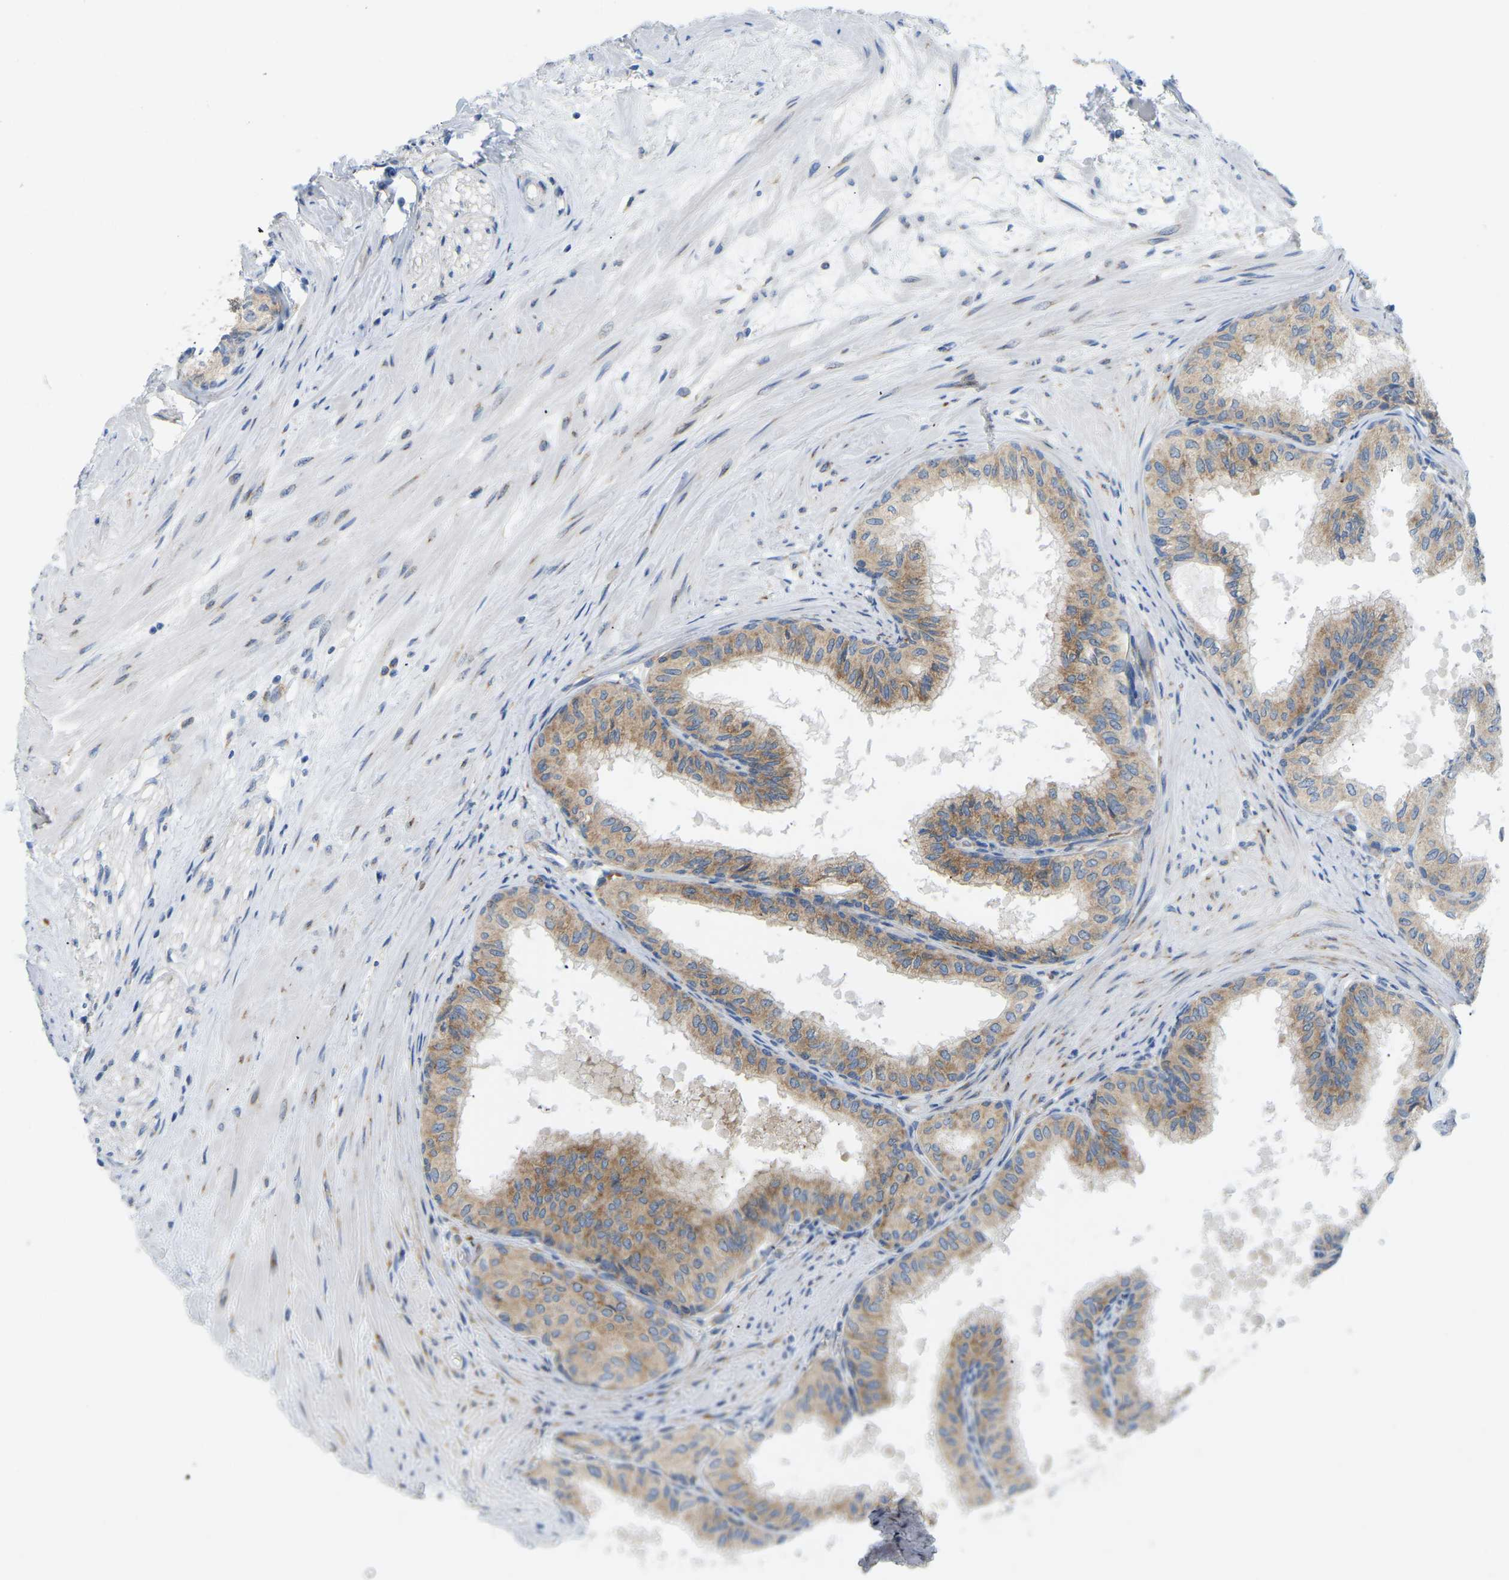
{"staining": {"intensity": "strong", "quantity": ">75%", "location": "cytoplasmic/membranous"}, "tissue": "seminal vesicle", "cell_type": "Glandular cells", "image_type": "normal", "snomed": [{"axis": "morphology", "description": "Normal tissue, NOS"}, {"axis": "topography", "description": "Prostate"}, {"axis": "topography", "description": "Seminal veicle"}], "caption": "Seminal vesicle stained for a protein (brown) demonstrates strong cytoplasmic/membranous positive positivity in approximately >75% of glandular cells.", "gene": "SND1", "patient": {"sex": "male", "age": 60}}